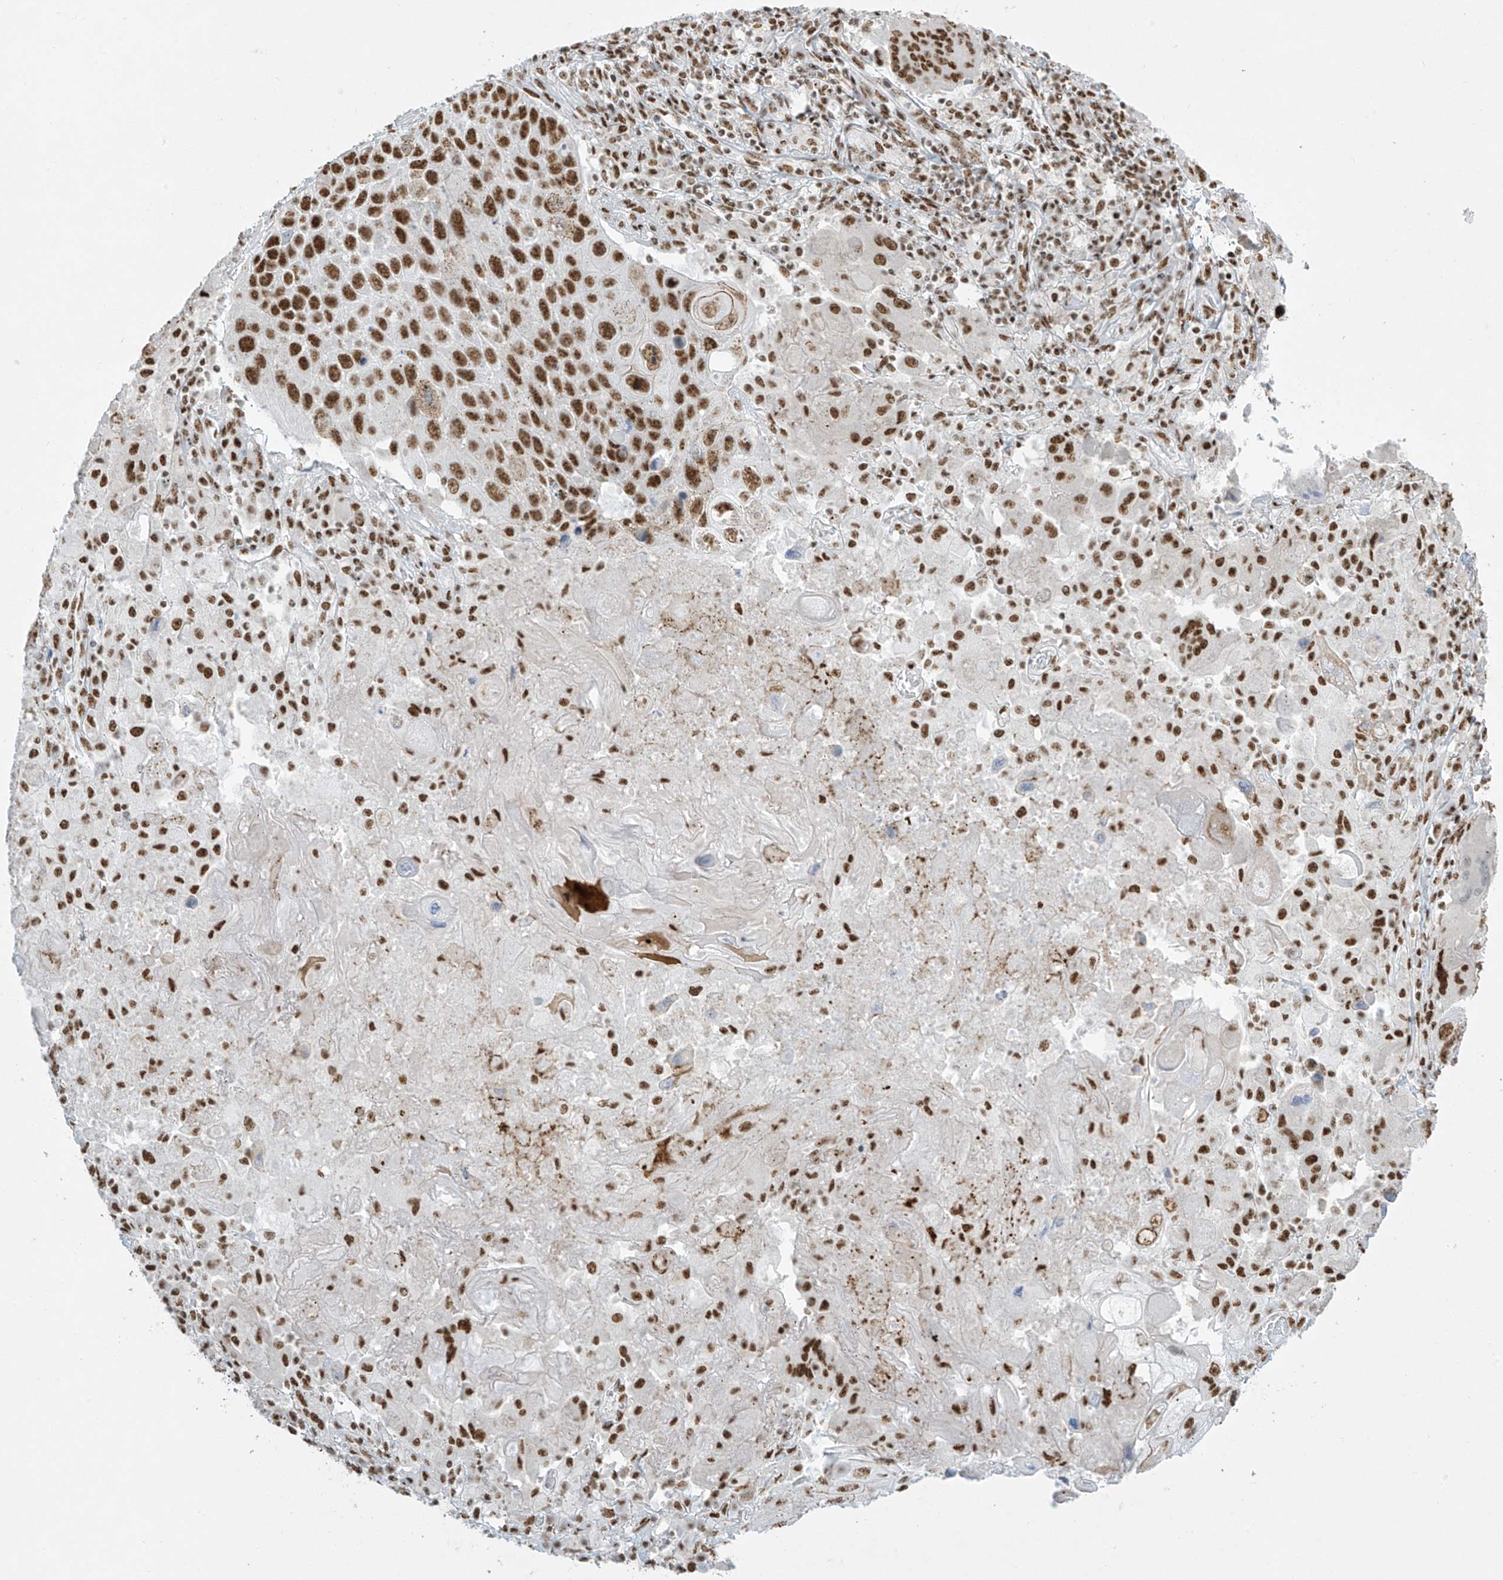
{"staining": {"intensity": "strong", "quantity": ">75%", "location": "nuclear"}, "tissue": "lung cancer", "cell_type": "Tumor cells", "image_type": "cancer", "snomed": [{"axis": "morphology", "description": "Squamous cell carcinoma, NOS"}, {"axis": "topography", "description": "Lung"}], "caption": "The immunohistochemical stain shows strong nuclear staining in tumor cells of squamous cell carcinoma (lung) tissue.", "gene": "MS4A6A", "patient": {"sex": "male", "age": 61}}